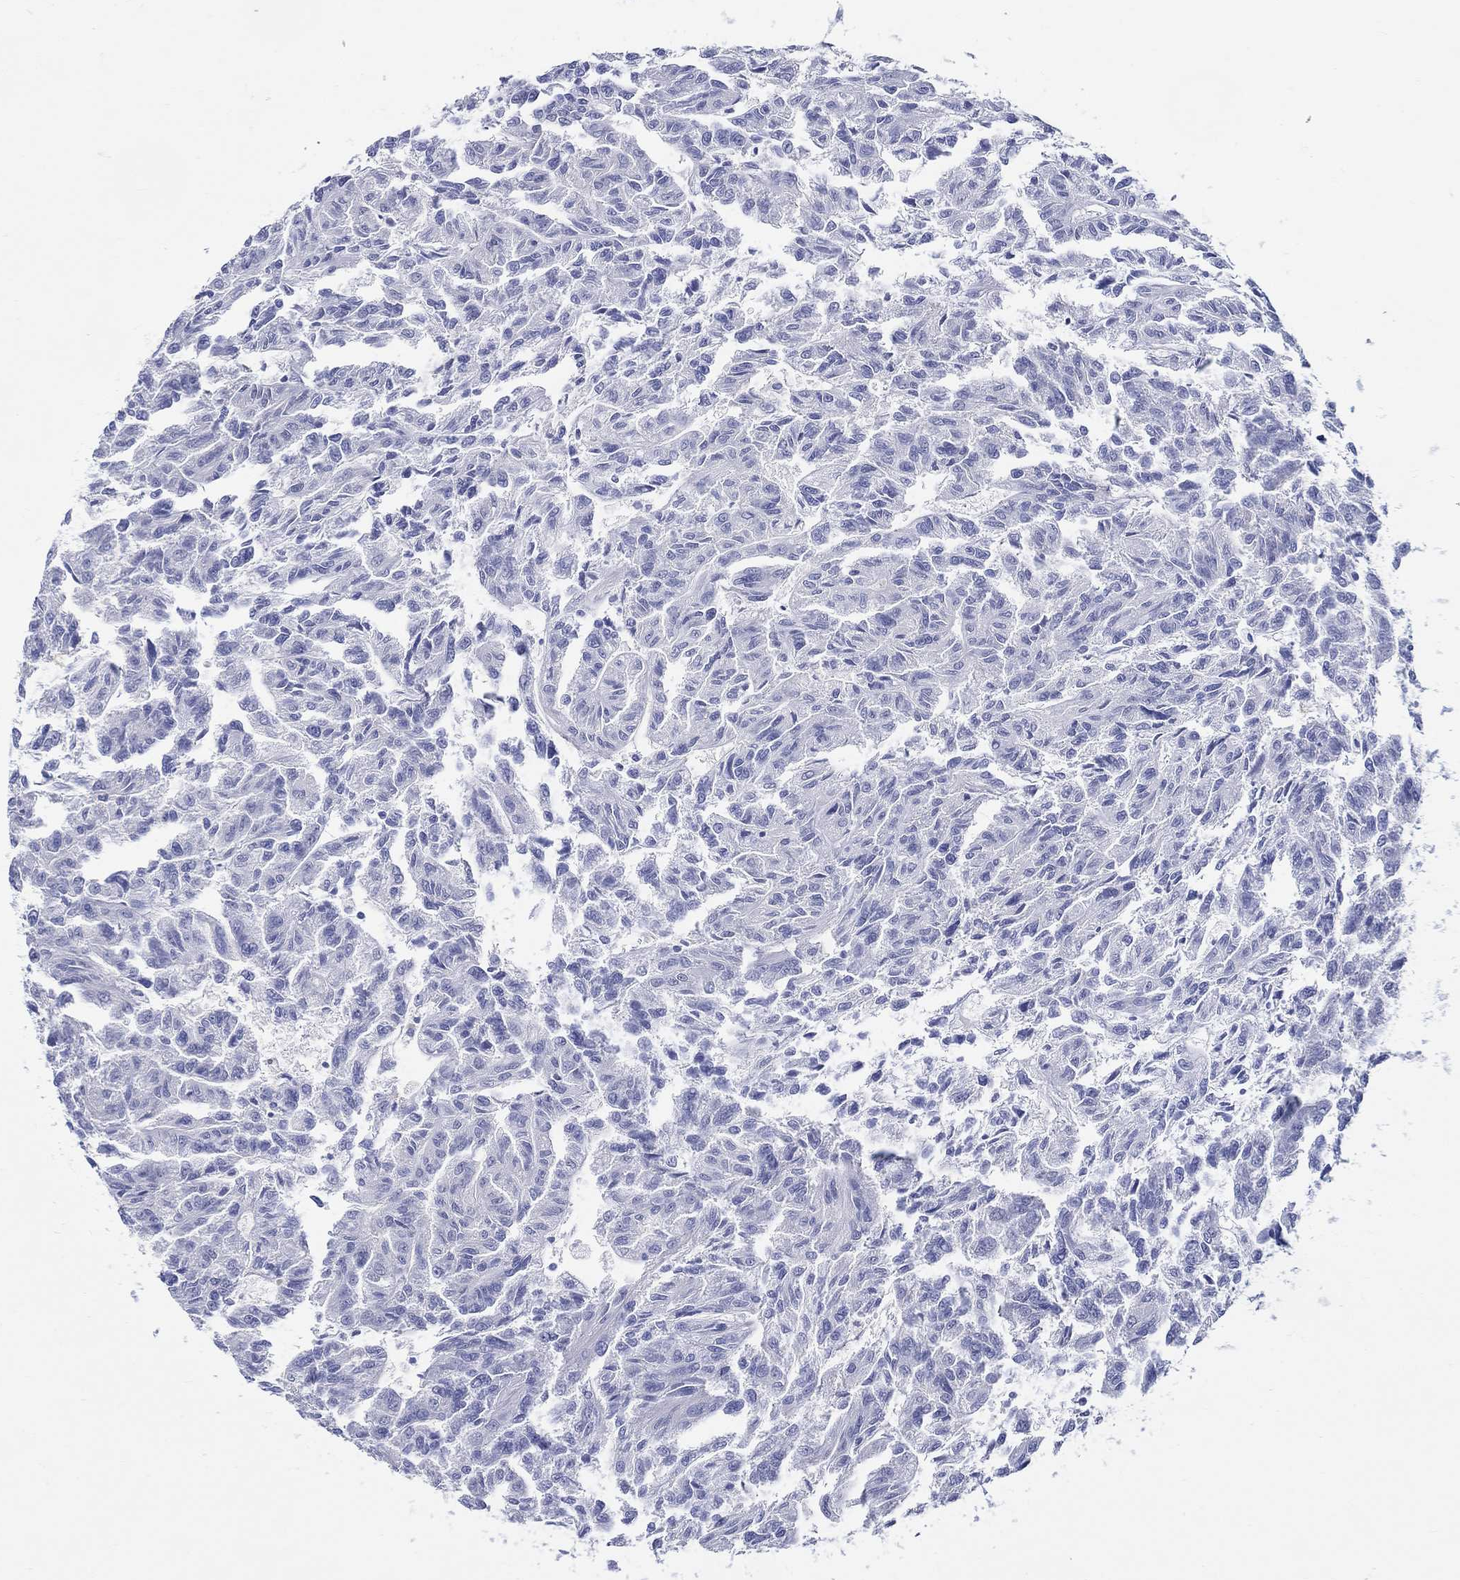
{"staining": {"intensity": "negative", "quantity": "none", "location": "none"}, "tissue": "renal cancer", "cell_type": "Tumor cells", "image_type": "cancer", "snomed": [{"axis": "morphology", "description": "Adenocarcinoma, NOS"}, {"axis": "topography", "description": "Kidney"}], "caption": "The micrograph displays no significant staining in tumor cells of renal cancer (adenocarcinoma). (DAB immunohistochemistry (IHC) with hematoxylin counter stain).", "gene": "CRYGS", "patient": {"sex": "male", "age": 79}}